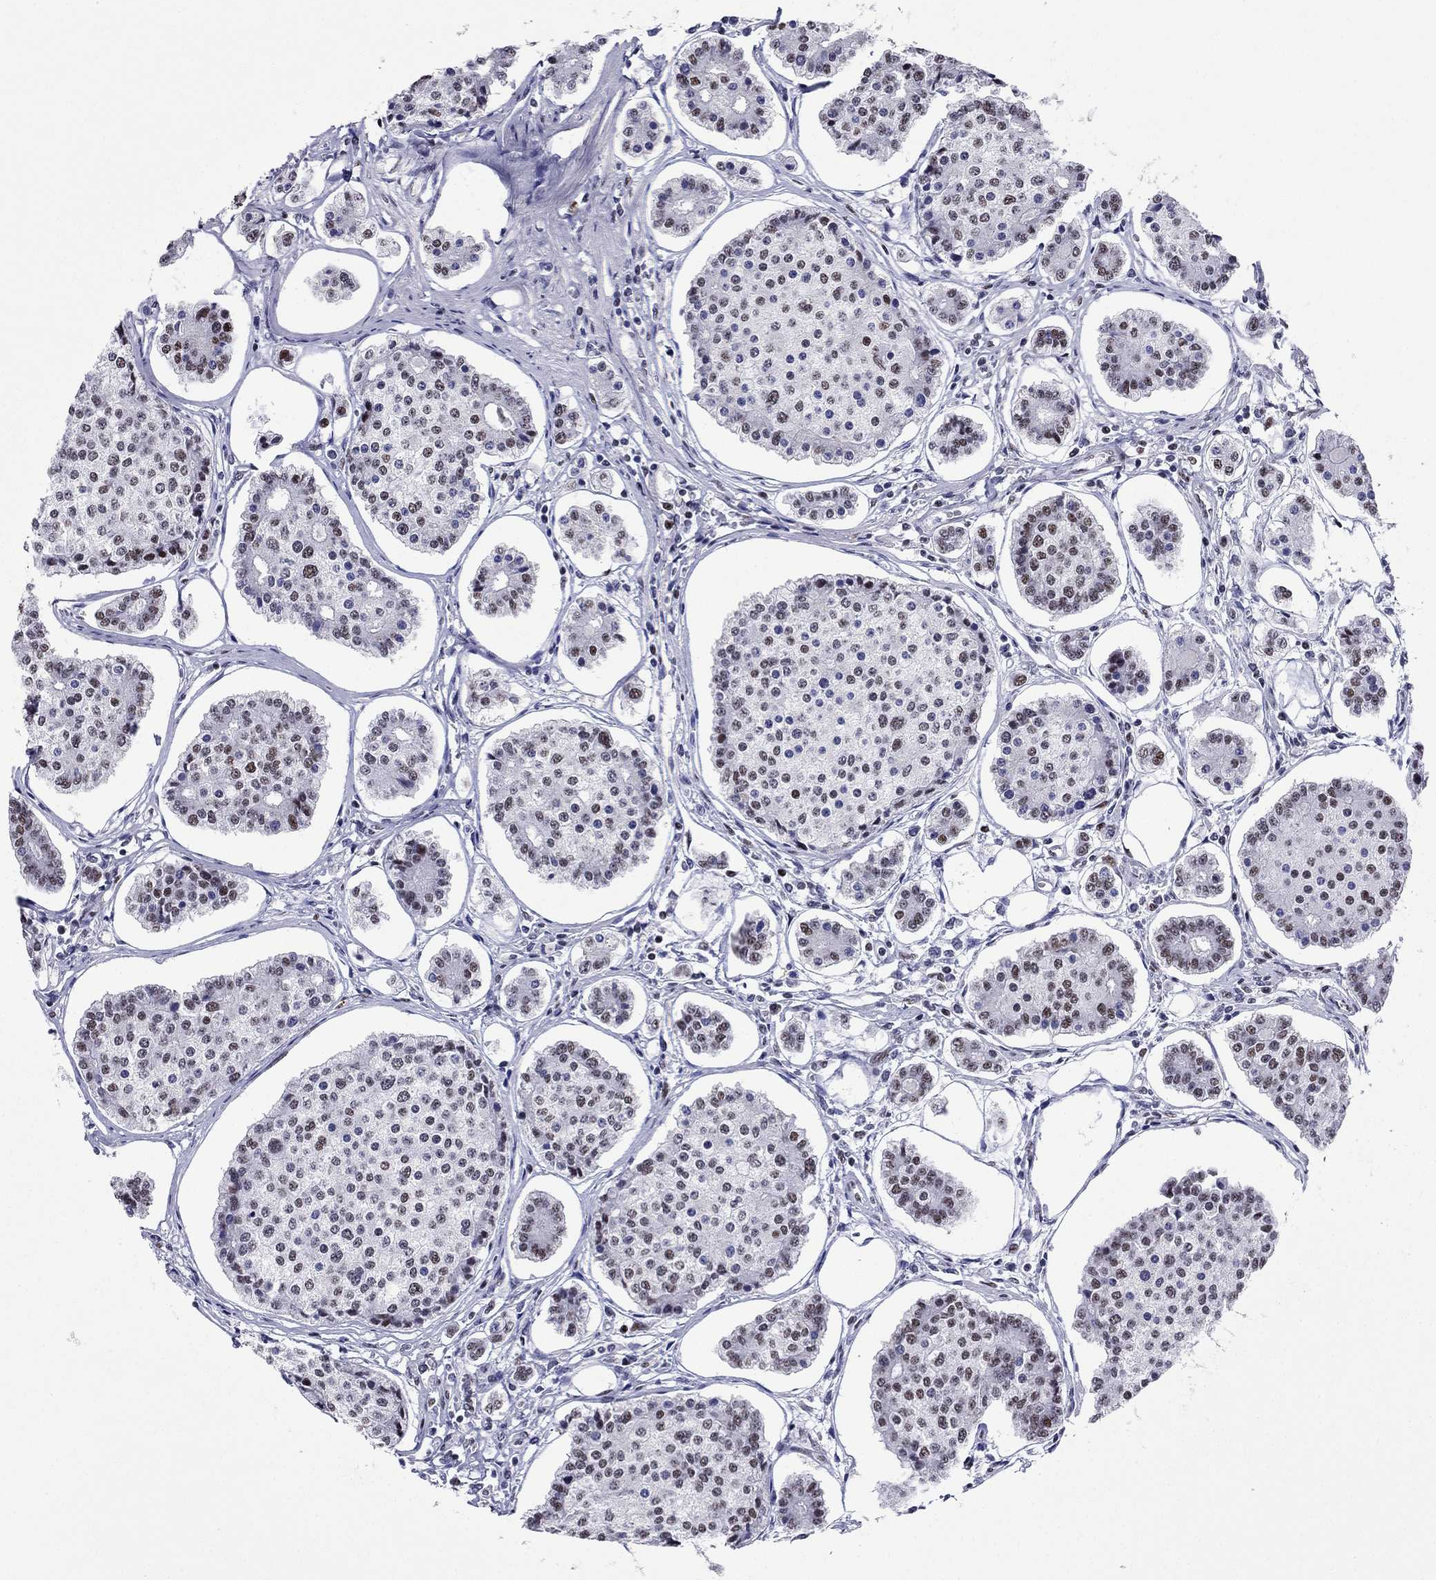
{"staining": {"intensity": "strong", "quantity": "25%-75%", "location": "nuclear"}, "tissue": "carcinoid", "cell_type": "Tumor cells", "image_type": "cancer", "snomed": [{"axis": "morphology", "description": "Carcinoid, malignant, NOS"}, {"axis": "topography", "description": "Small intestine"}], "caption": "This histopathology image reveals immunohistochemistry (IHC) staining of carcinoid, with high strong nuclear staining in about 25%-75% of tumor cells.", "gene": "PPM1G", "patient": {"sex": "female", "age": 65}}